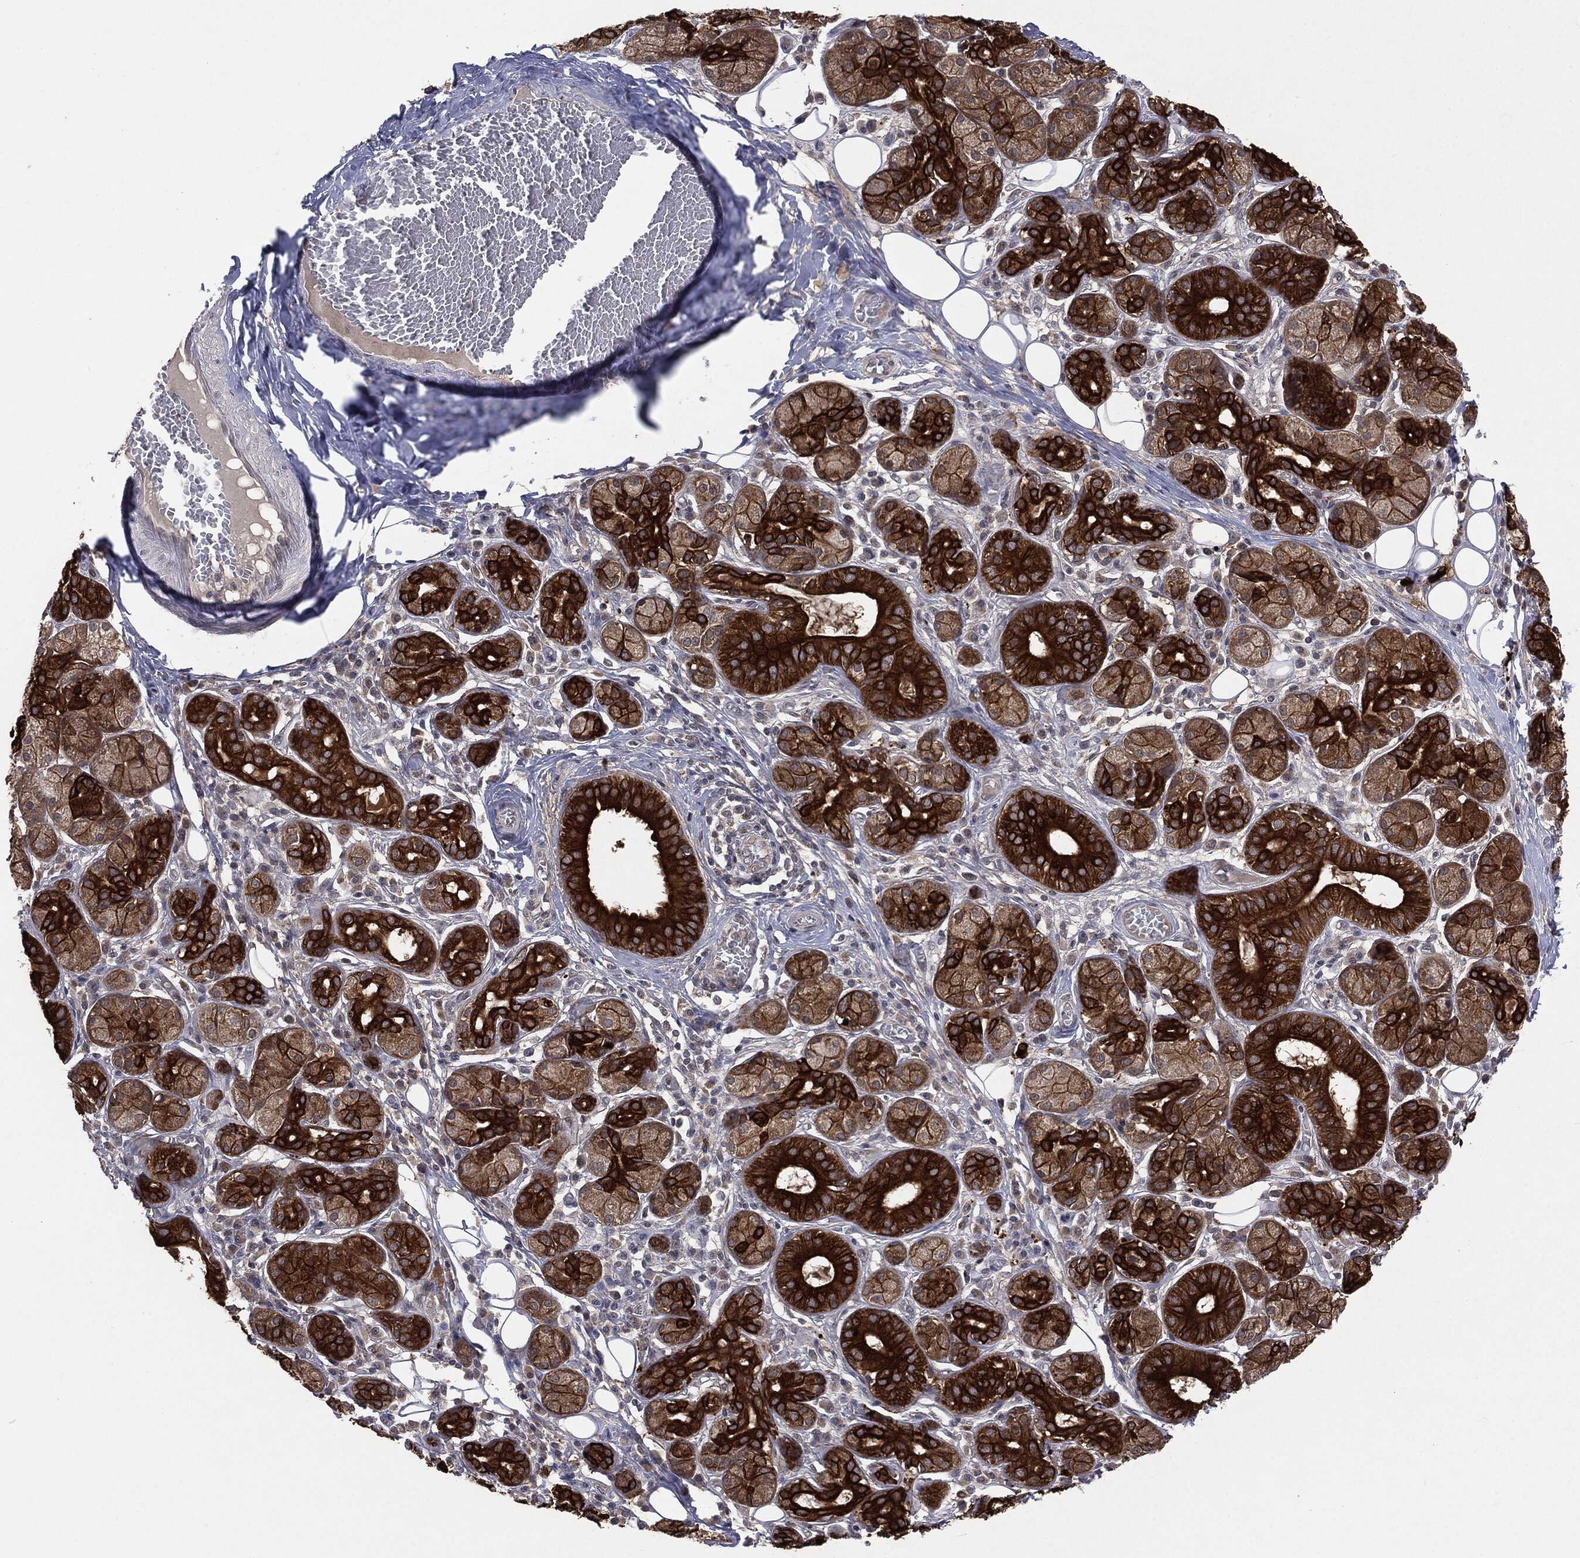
{"staining": {"intensity": "strong", "quantity": "25%-75%", "location": "cytoplasmic/membranous"}, "tissue": "salivary gland", "cell_type": "Glandular cells", "image_type": "normal", "snomed": [{"axis": "morphology", "description": "Normal tissue, NOS"}, {"axis": "topography", "description": "Salivary gland"}], "caption": "Brown immunohistochemical staining in benign salivary gland displays strong cytoplasmic/membranous staining in about 25%-75% of glandular cells. The staining is performed using DAB (3,3'-diaminobenzidine) brown chromogen to label protein expression. The nuclei are counter-stained blue using hematoxylin.", "gene": "KRT7", "patient": {"sex": "male", "age": 71}}